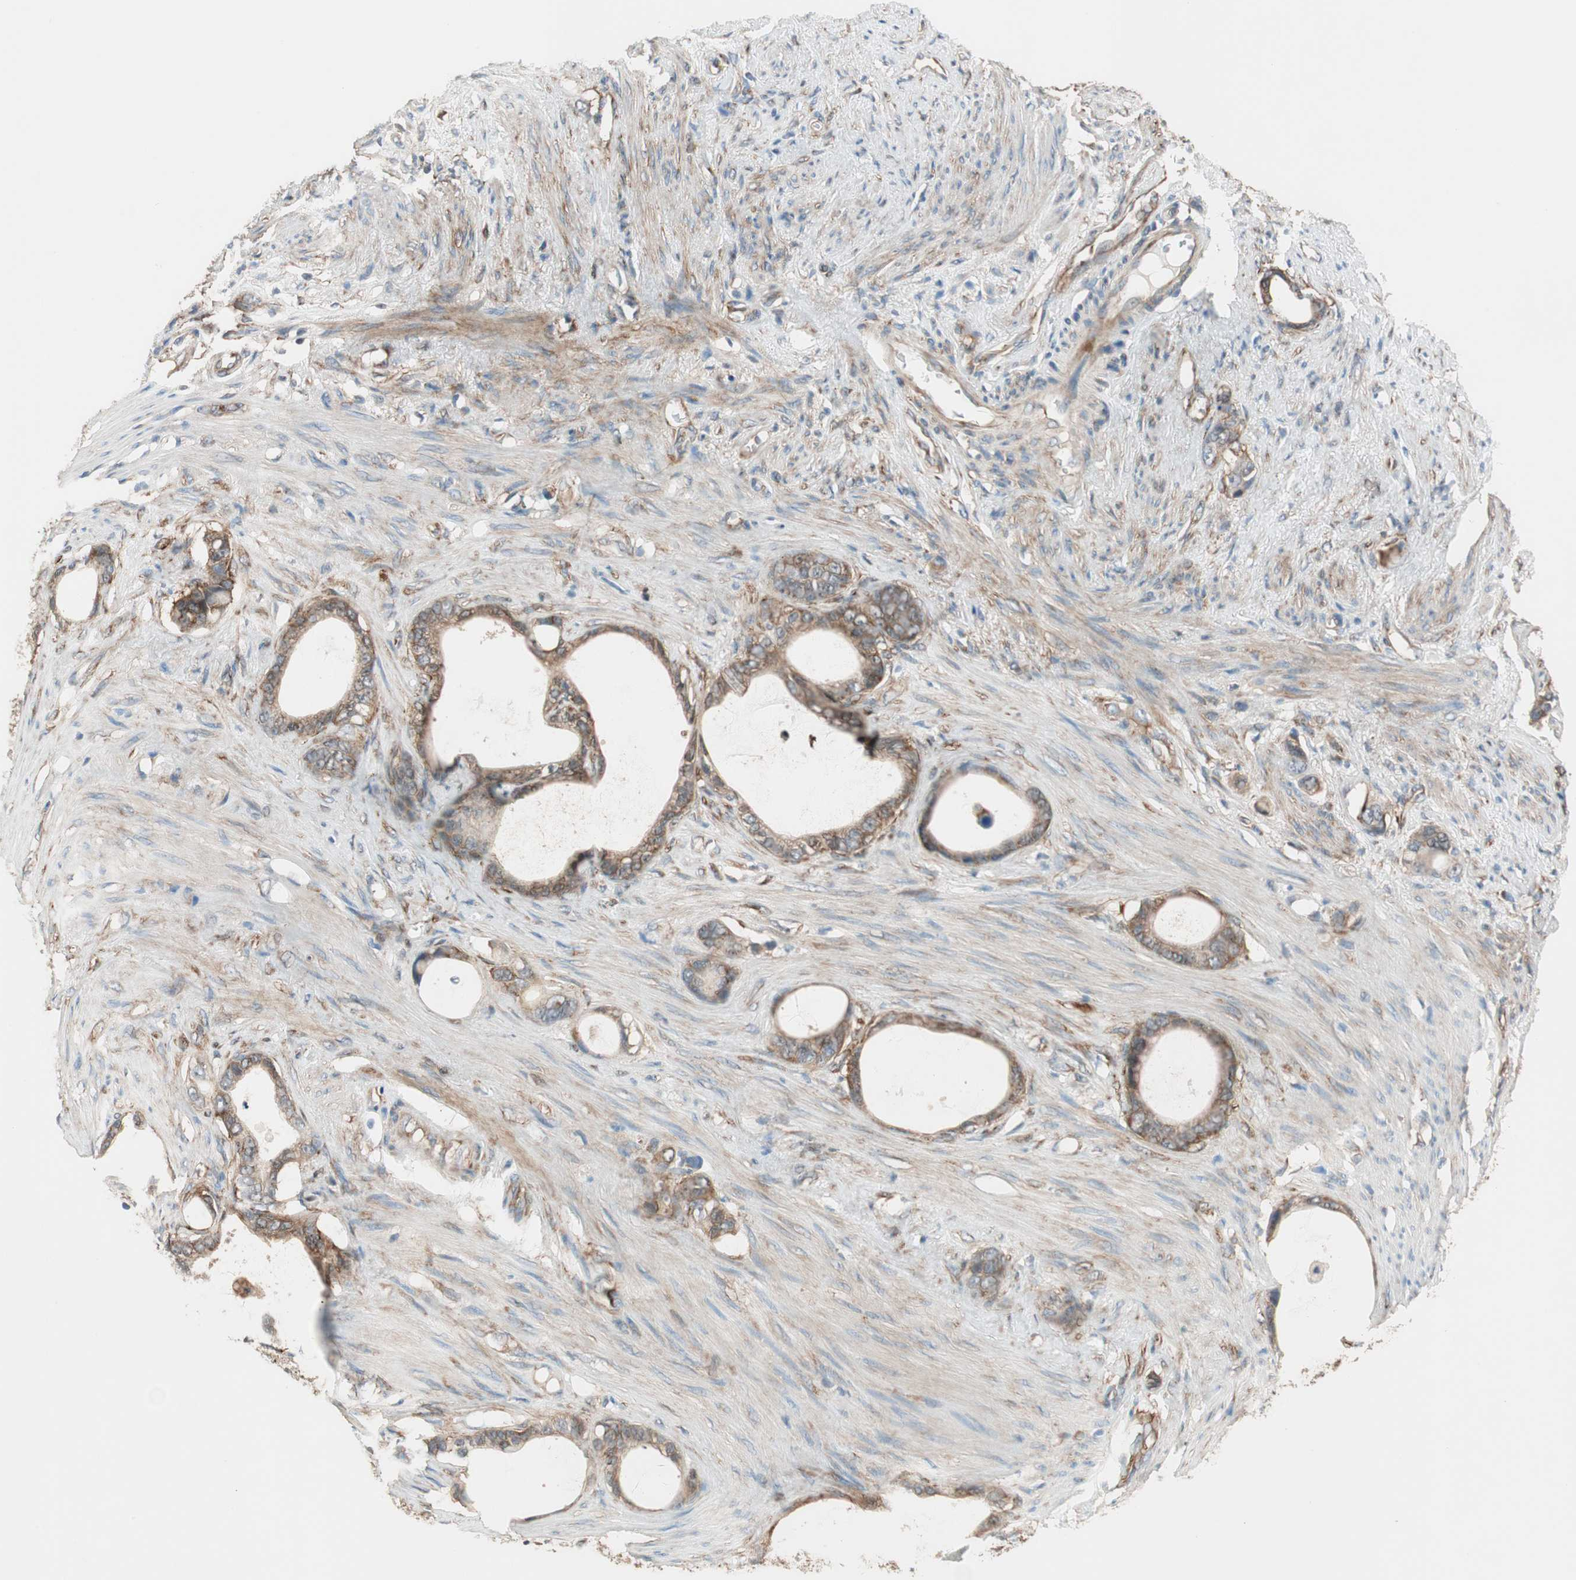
{"staining": {"intensity": "moderate", "quantity": ">75%", "location": "cytoplasmic/membranous"}, "tissue": "stomach cancer", "cell_type": "Tumor cells", "image_type": "cancer", "snomed": [{"axis": "morphology", "description": "Adenocarcinoma, NOS"}, {"axis": "topography", "description": "Stomach"}], "caption": "About >75% of tumor cells in stomach cancer (adenocarcinoma) show moderate cytoplasmic/membranous protein expression as visualized by brown immunohistochemical staining.", "gene": "WASL", "patient": {"sex": "female", "age": 75}}